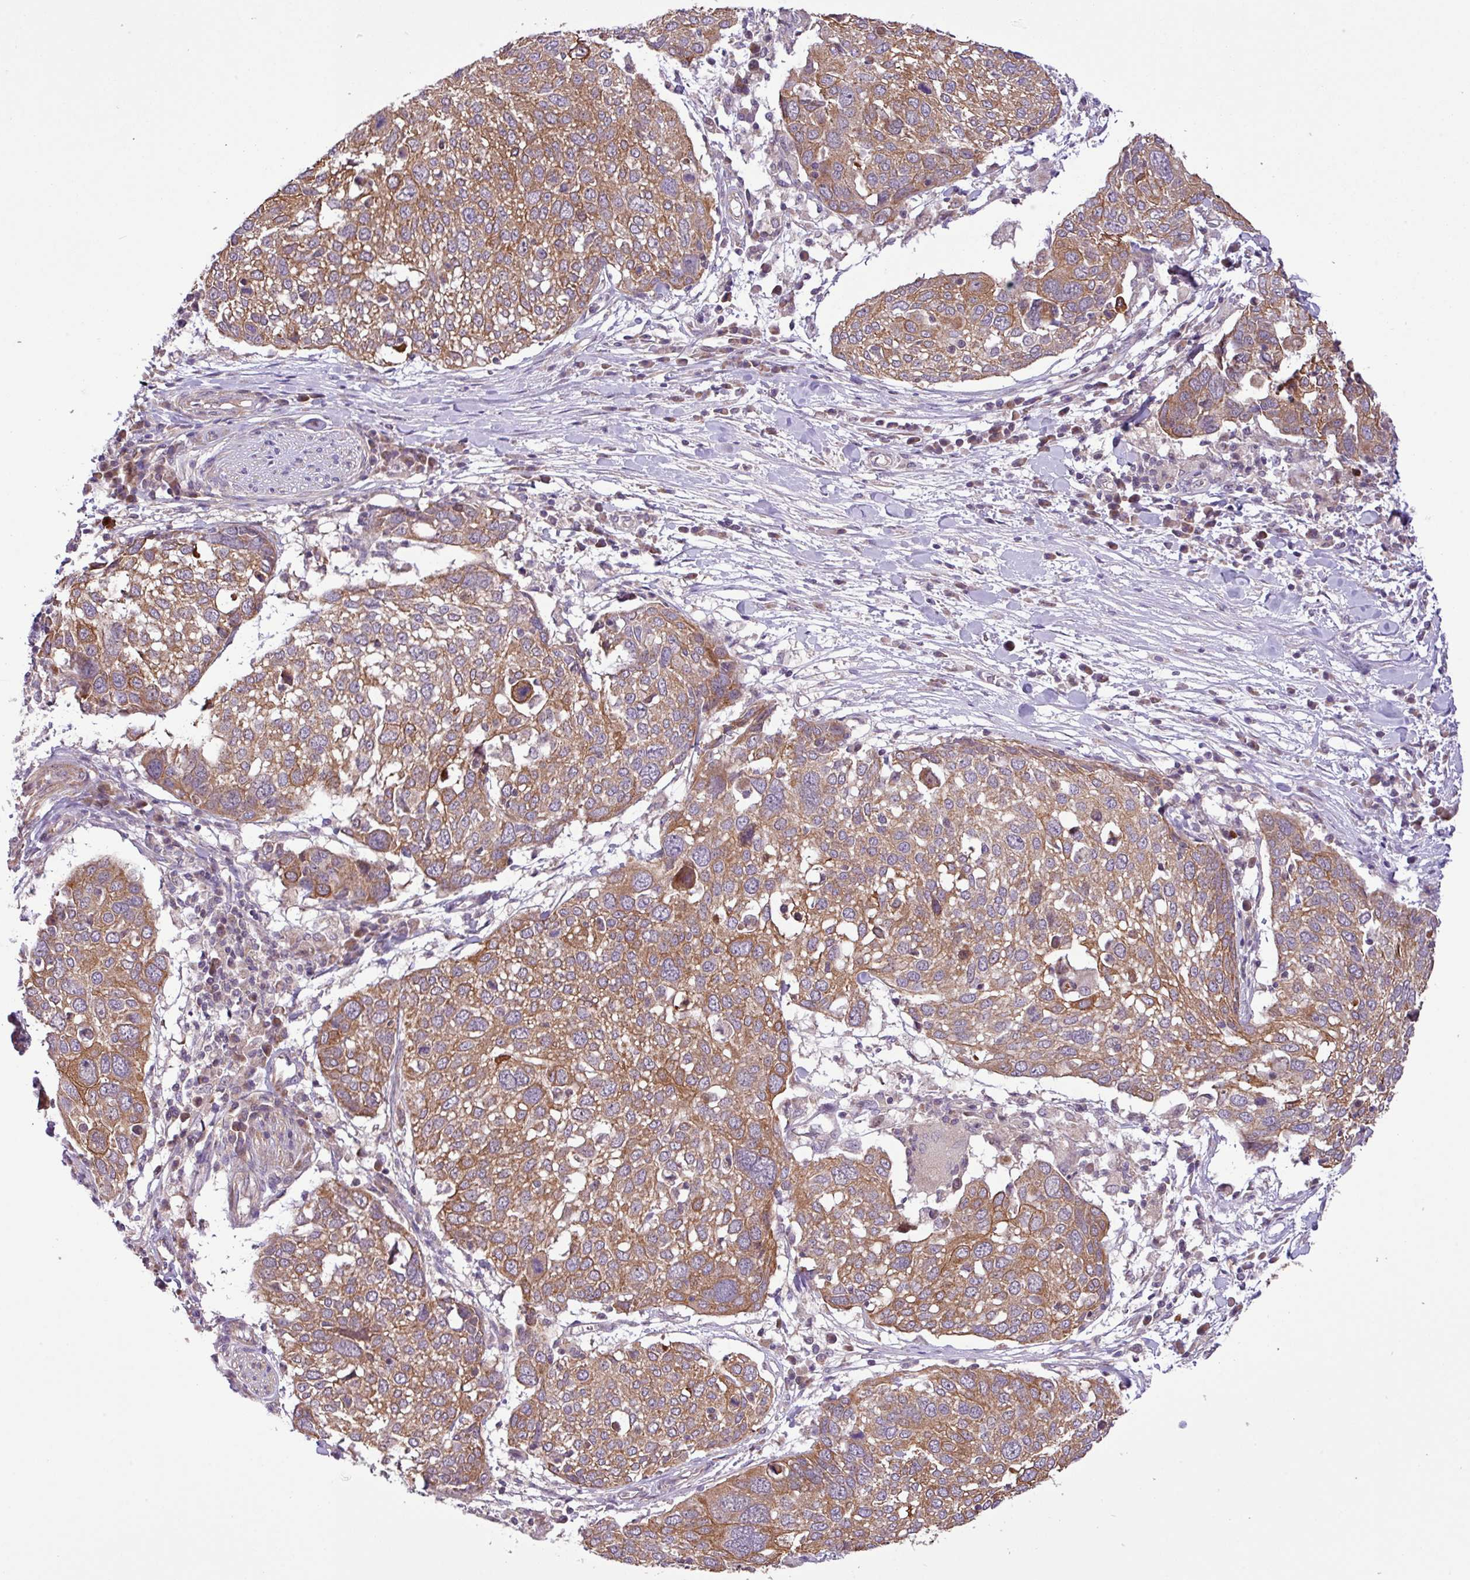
{"staining": {"intensity": "moderate", "quantity": ">75%", "location": "cytoplasmic/membranous"}, "tissue": "lung cancer", "cell_type": "Tumor cells", "image_type": "cancer", "snomed": [{"axis": "morphology", "description": "Squamous cell carcinoma, NOS"}, {"axis": "topography", "description": "Lung"}], "caption": "Squamous cell carcinoma (lung) stained with a protein marker exhibits moderate staining in tumor cells.", "gene": "TIMM10B", "patient": {"sex": "male", "age": 65}}